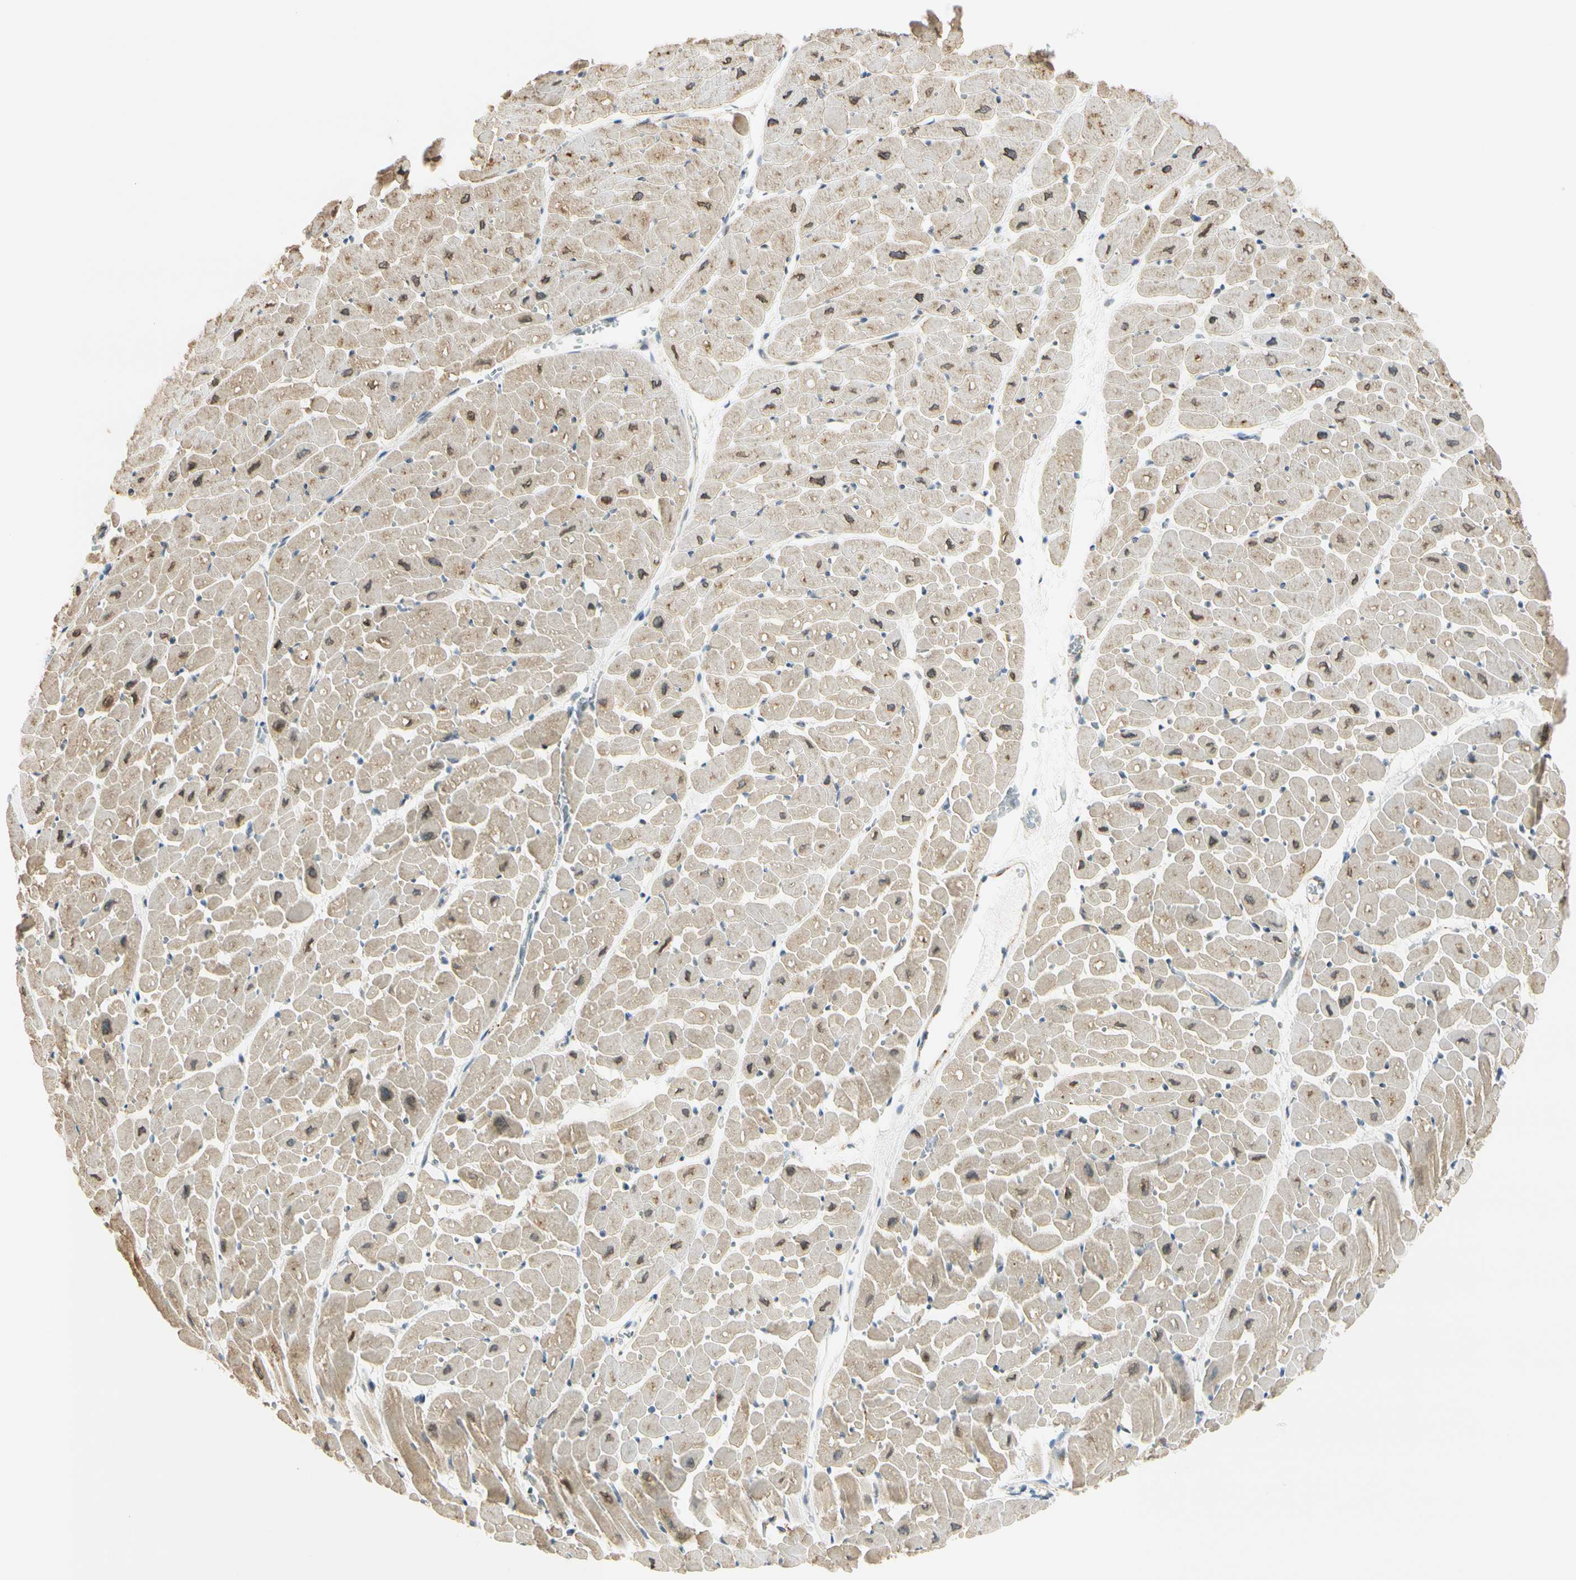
{"staining": {"intensity": "weak", "quantity": "25%-75%", "location": "cytoplasmic/membranous,nuclear"}, "tissue": "heart muscle", "cell_type": "Cardiomyocytes", "image_type": "normal", "snomed": [{"axis": "morphology", "description": "Normal tissue, NOS"}, {"axis": "topography", "description": "Heart"}], "caption": "Weak cytoplasmic/membranous,nuclear protein staining is appreciated in approximately 25%-75% of cardiomyocytes in heart muscle. (IHC, brightfield microscopy, high magnification).", "gene": "NPDC1", "patient": {"sex": "male", "age": 45}}